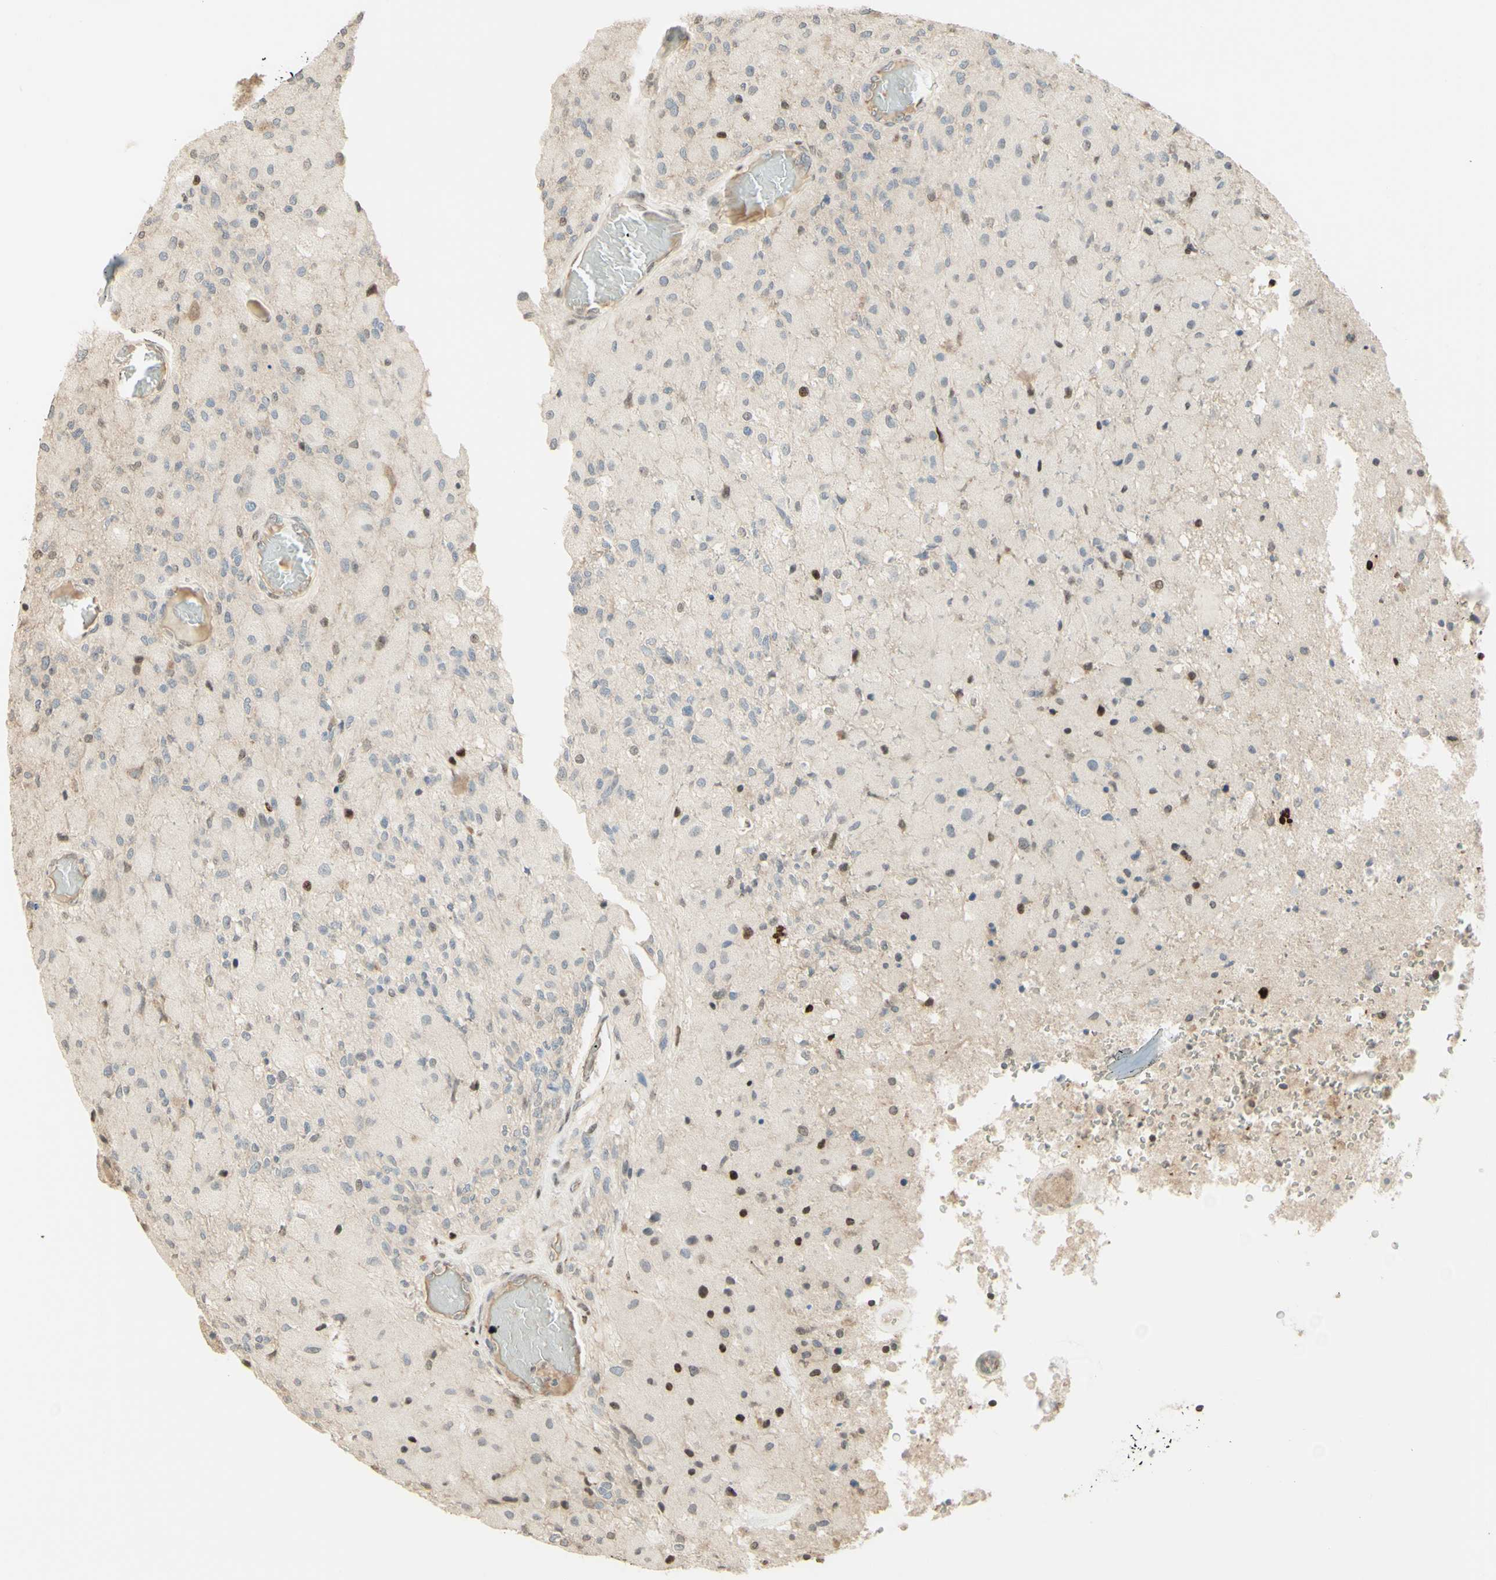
{"staining": {"intensity": "negative", "quantity": "none", "location": "none"}, "tissue": "glioma", "cell_type": "Tumor cells", "image_type": "cancer", "snomed": [{"axis": "morphology", "description": "Normal tissue, NOS"}, {"axis": "morphology", "description": "Glioma, malignant, High grade"}, {"axis": "topography", "description": "Cerebral cortex"}], "caption": "A histopathology image of human glioma is negative for staining in tumor cells.", "gene": "CDKL5", "patient": {"sex": "male", "age": 77}}